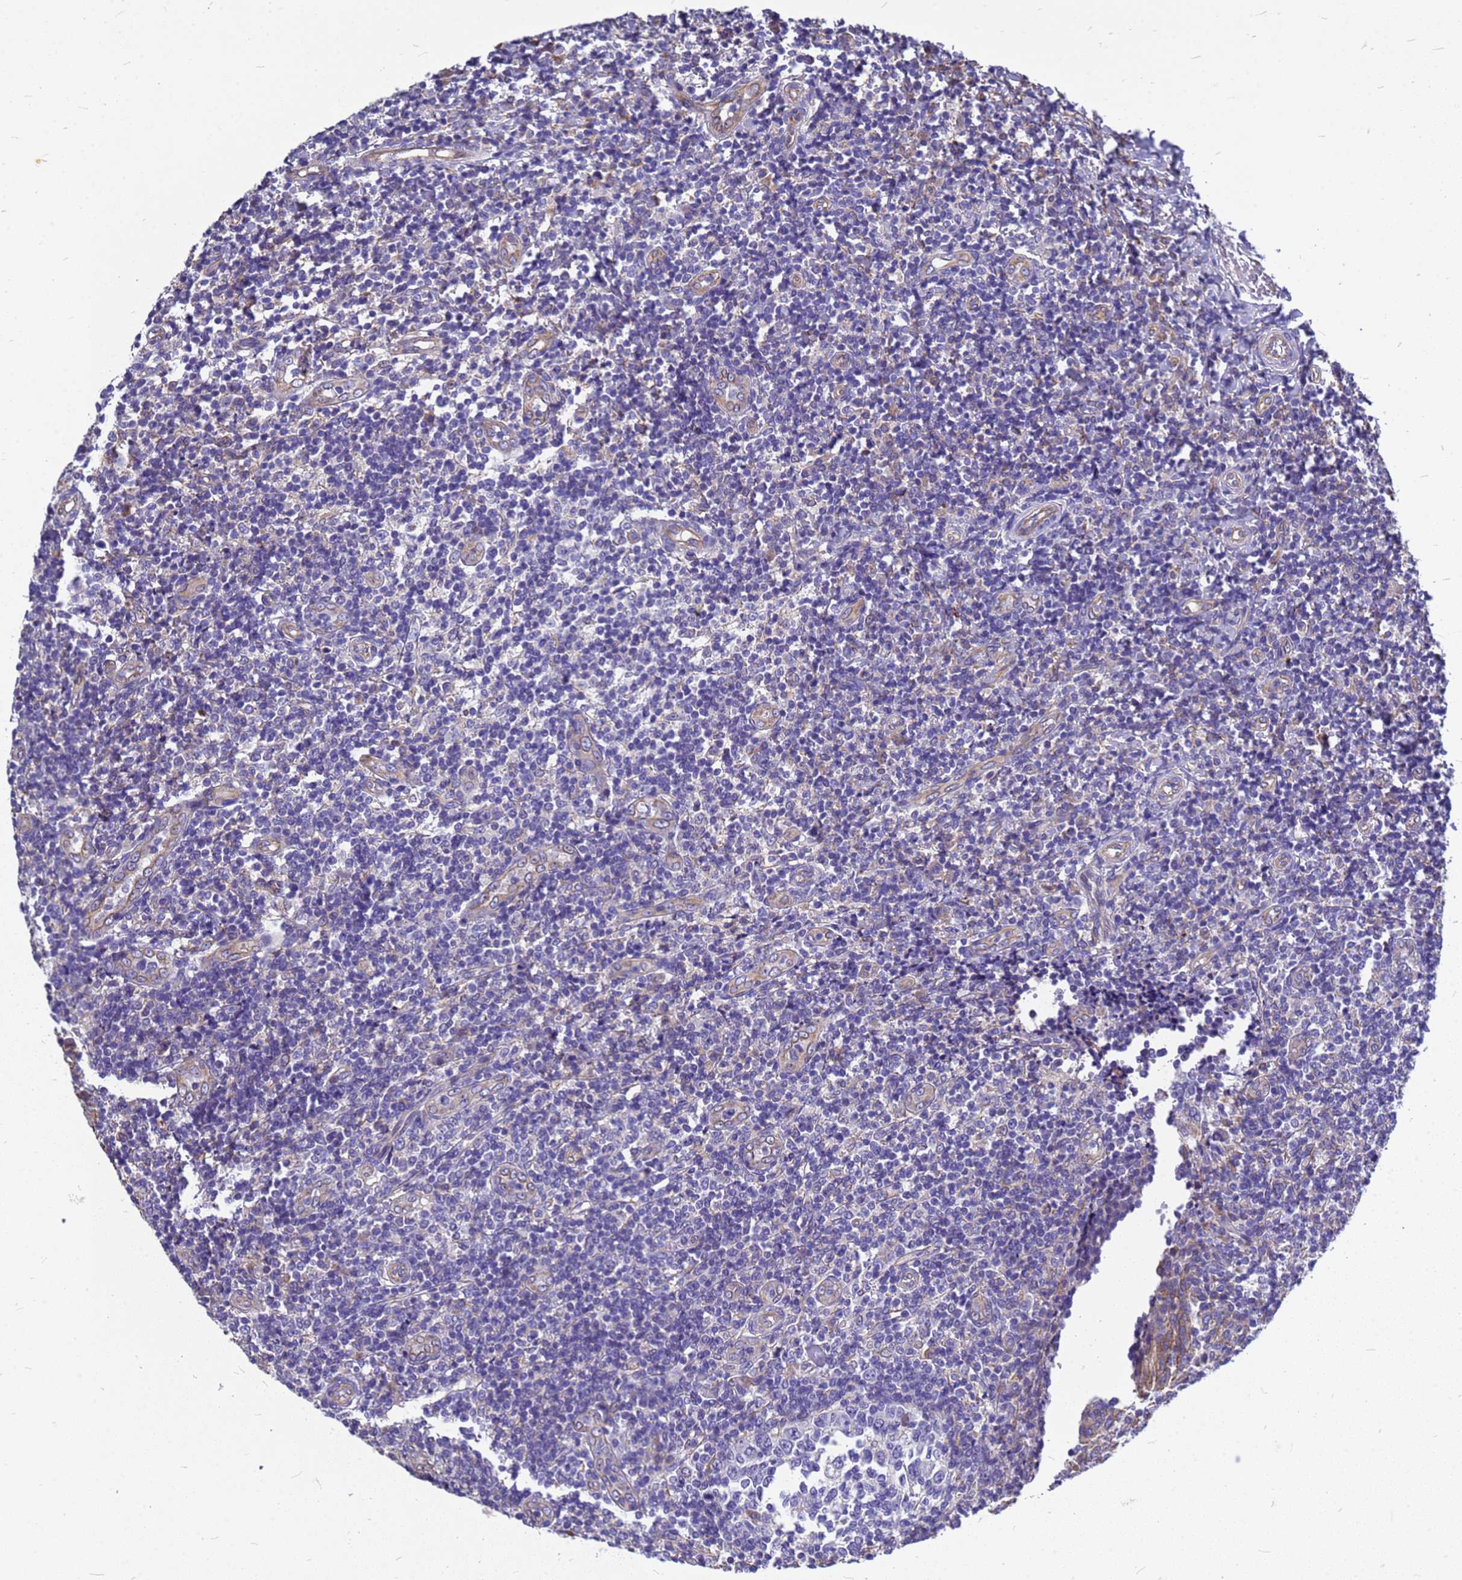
{"staining": {"intensity": "negative", "quantity": "none", "location": "none"}, "tissue": "tonsil", "cell_type": "Germinal center cells", "image_type": "normal", "snomed": [{"axis": "morphology", "description": "Normal tissue, NOS"}, {"axis": "topography", "description": "Tonsil"}], "caption": "IHC micrograph of benign tonsil stained for a protein (brown), which exhibits no expression in germinal center cells. (Immunohistochemistry (ihc), brightfield microscopy, high magnification).", "gene": "FBXW5", "patient": {"sex": "female", "age": 19}}